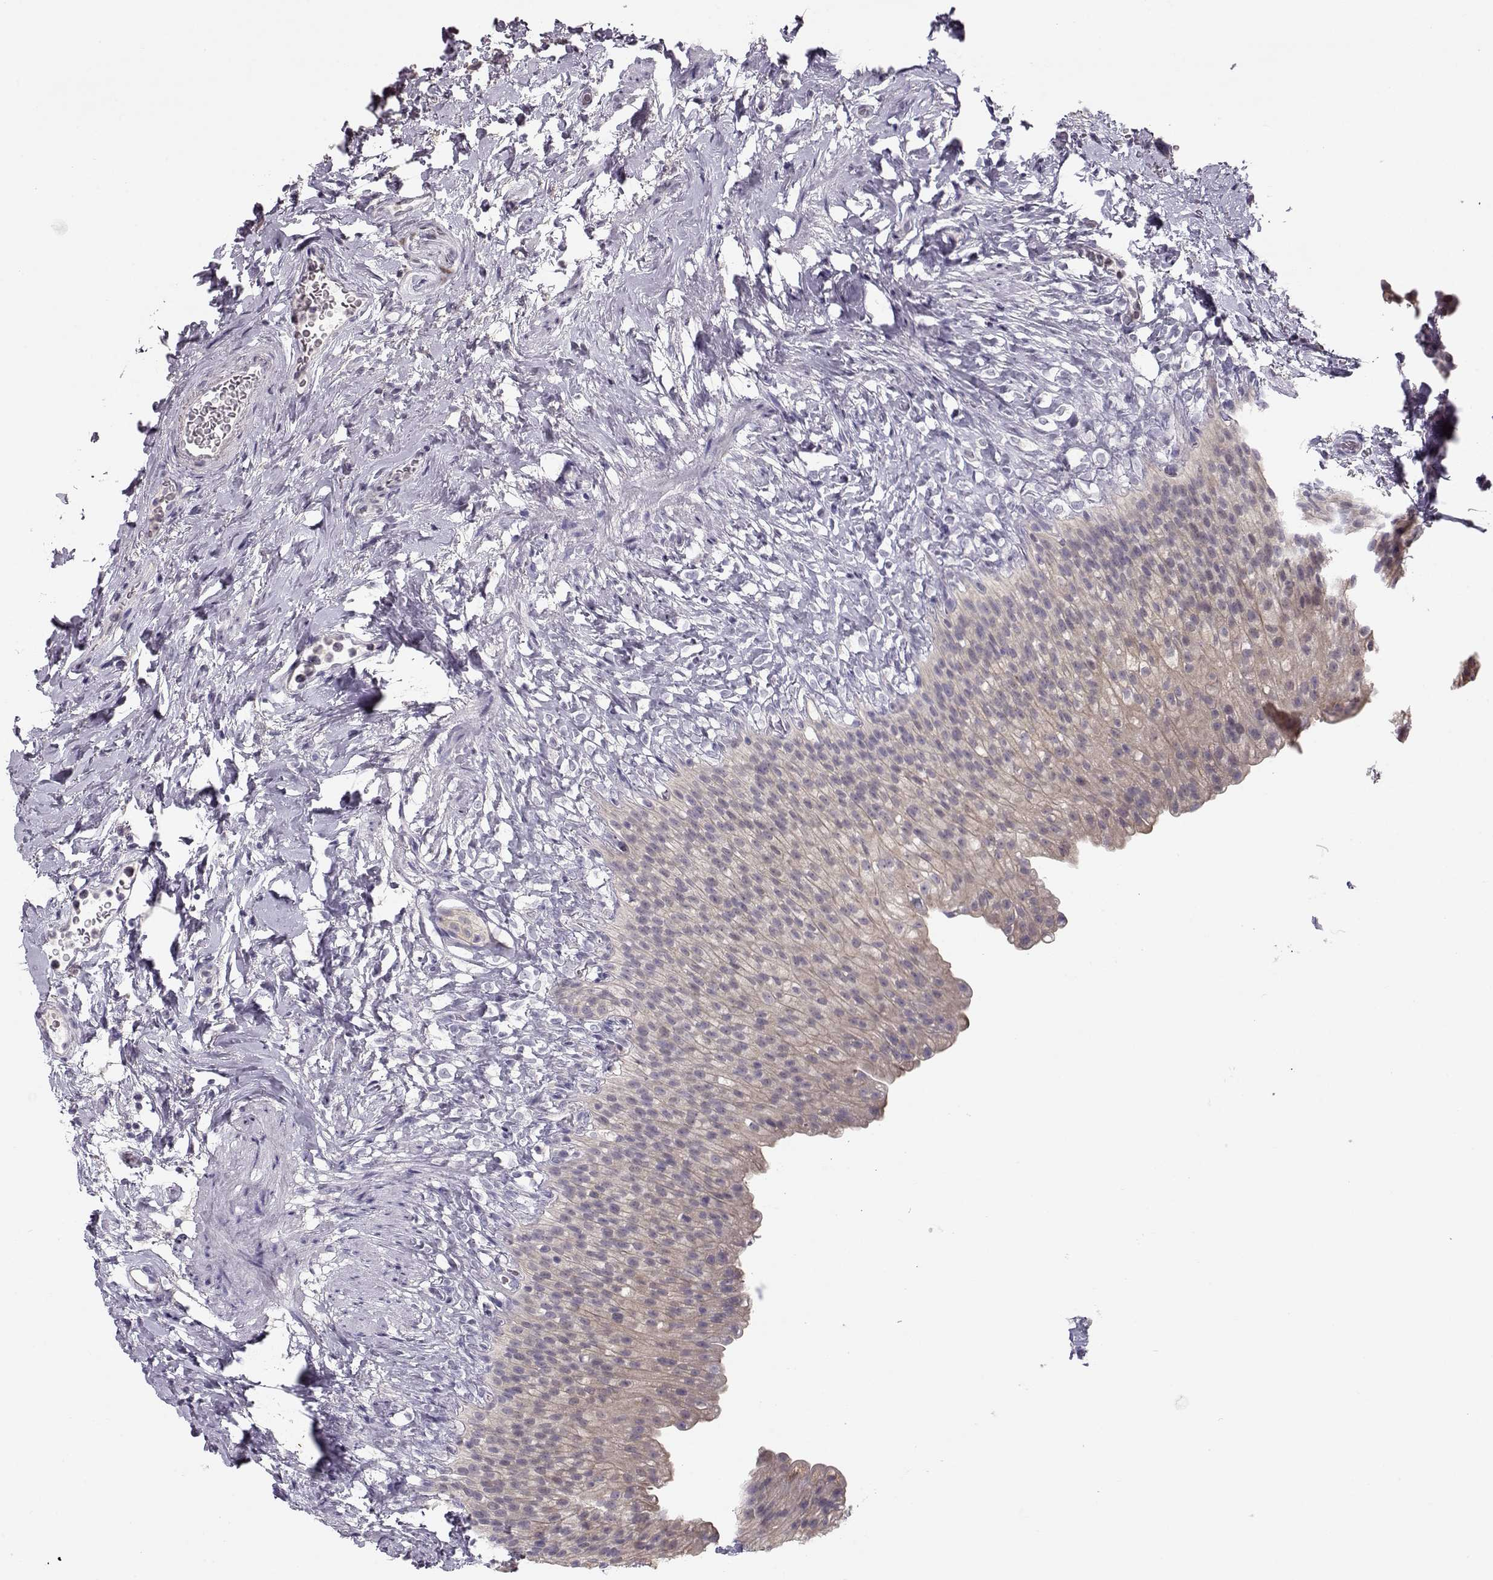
{"staining": {"intensity": "negative", "quantity": "none", "location": "none"}, "tissue": "urinary bladder", "cell_type": "Urothelial cells", "image_type": "normal", "snomed": [{"axis": "morphology", "description": "Normal tissue, NOS"}, {"axis": "topography", "description": "Urinary bladder"}], "caption": "DAB (3,3'-diaminobenzidine) immunohistochemical staining of unremarkable urinary bladder displays no significant positivity in urothelial cells.", "gene": "GRK1", "patient": {"sex": "male", "age": 76}}